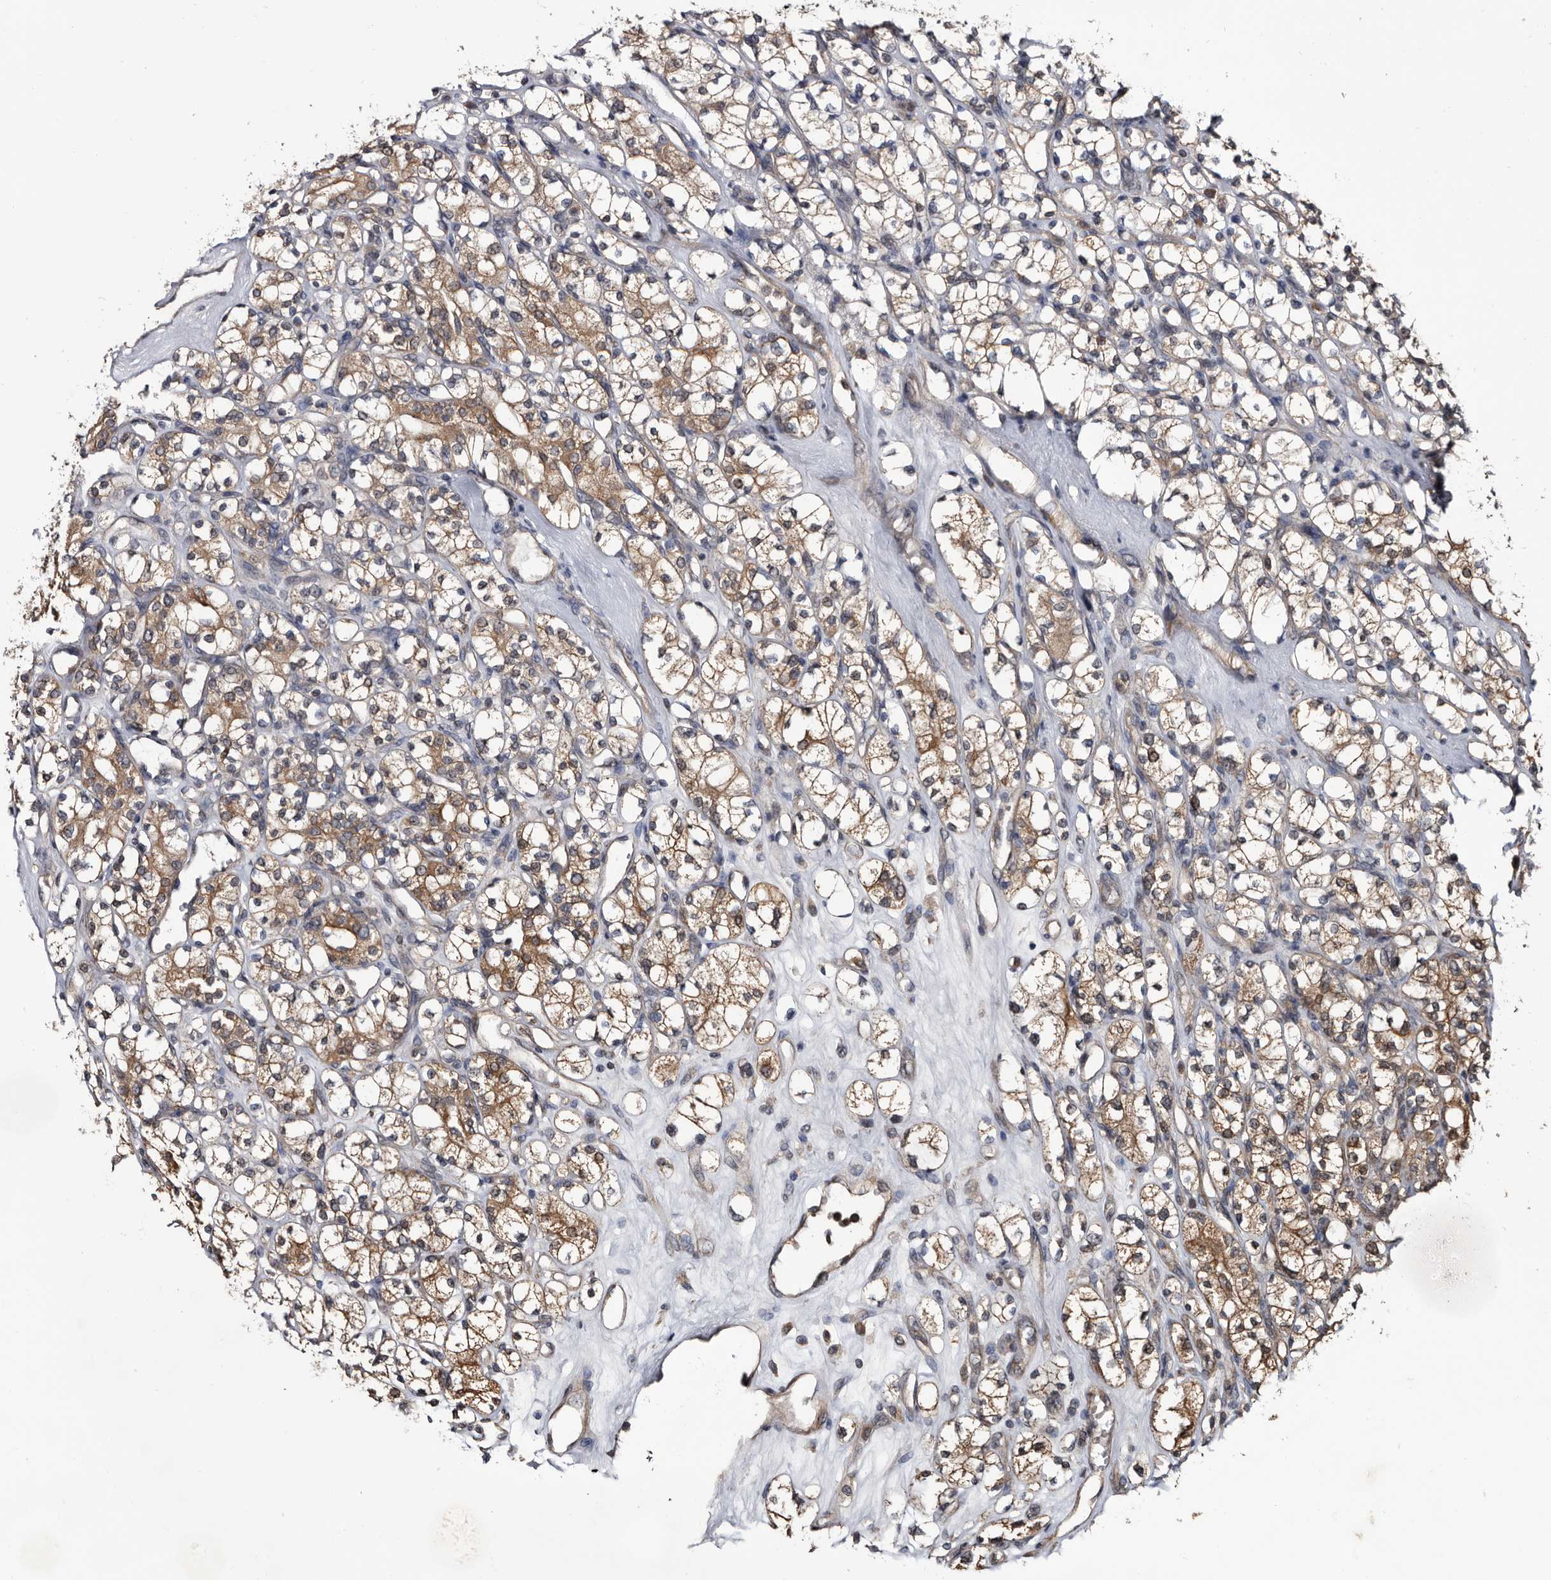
{"staining": {"intensity": "moderate", "quantity": ">75%", "location": "cytoplasmic/membranous"}, "tissue": "renal cancer", "cell_type": "Tumor cells", "image_type": "cancer", "snomed": [{"axis": "morphology", "description": "Adenocarcinoma, NOS"}, {"axis": "topography", "description": "Kidney"}], "caption": "Immunohistochemical staining of human renal adenocarcinoma demonstrates medium levels of moderate cytoplasmic/membranous staining in approximately >75% of tumor cells.", "gene": "TTI2", "patient": {"sex": "male", "age": 77}}